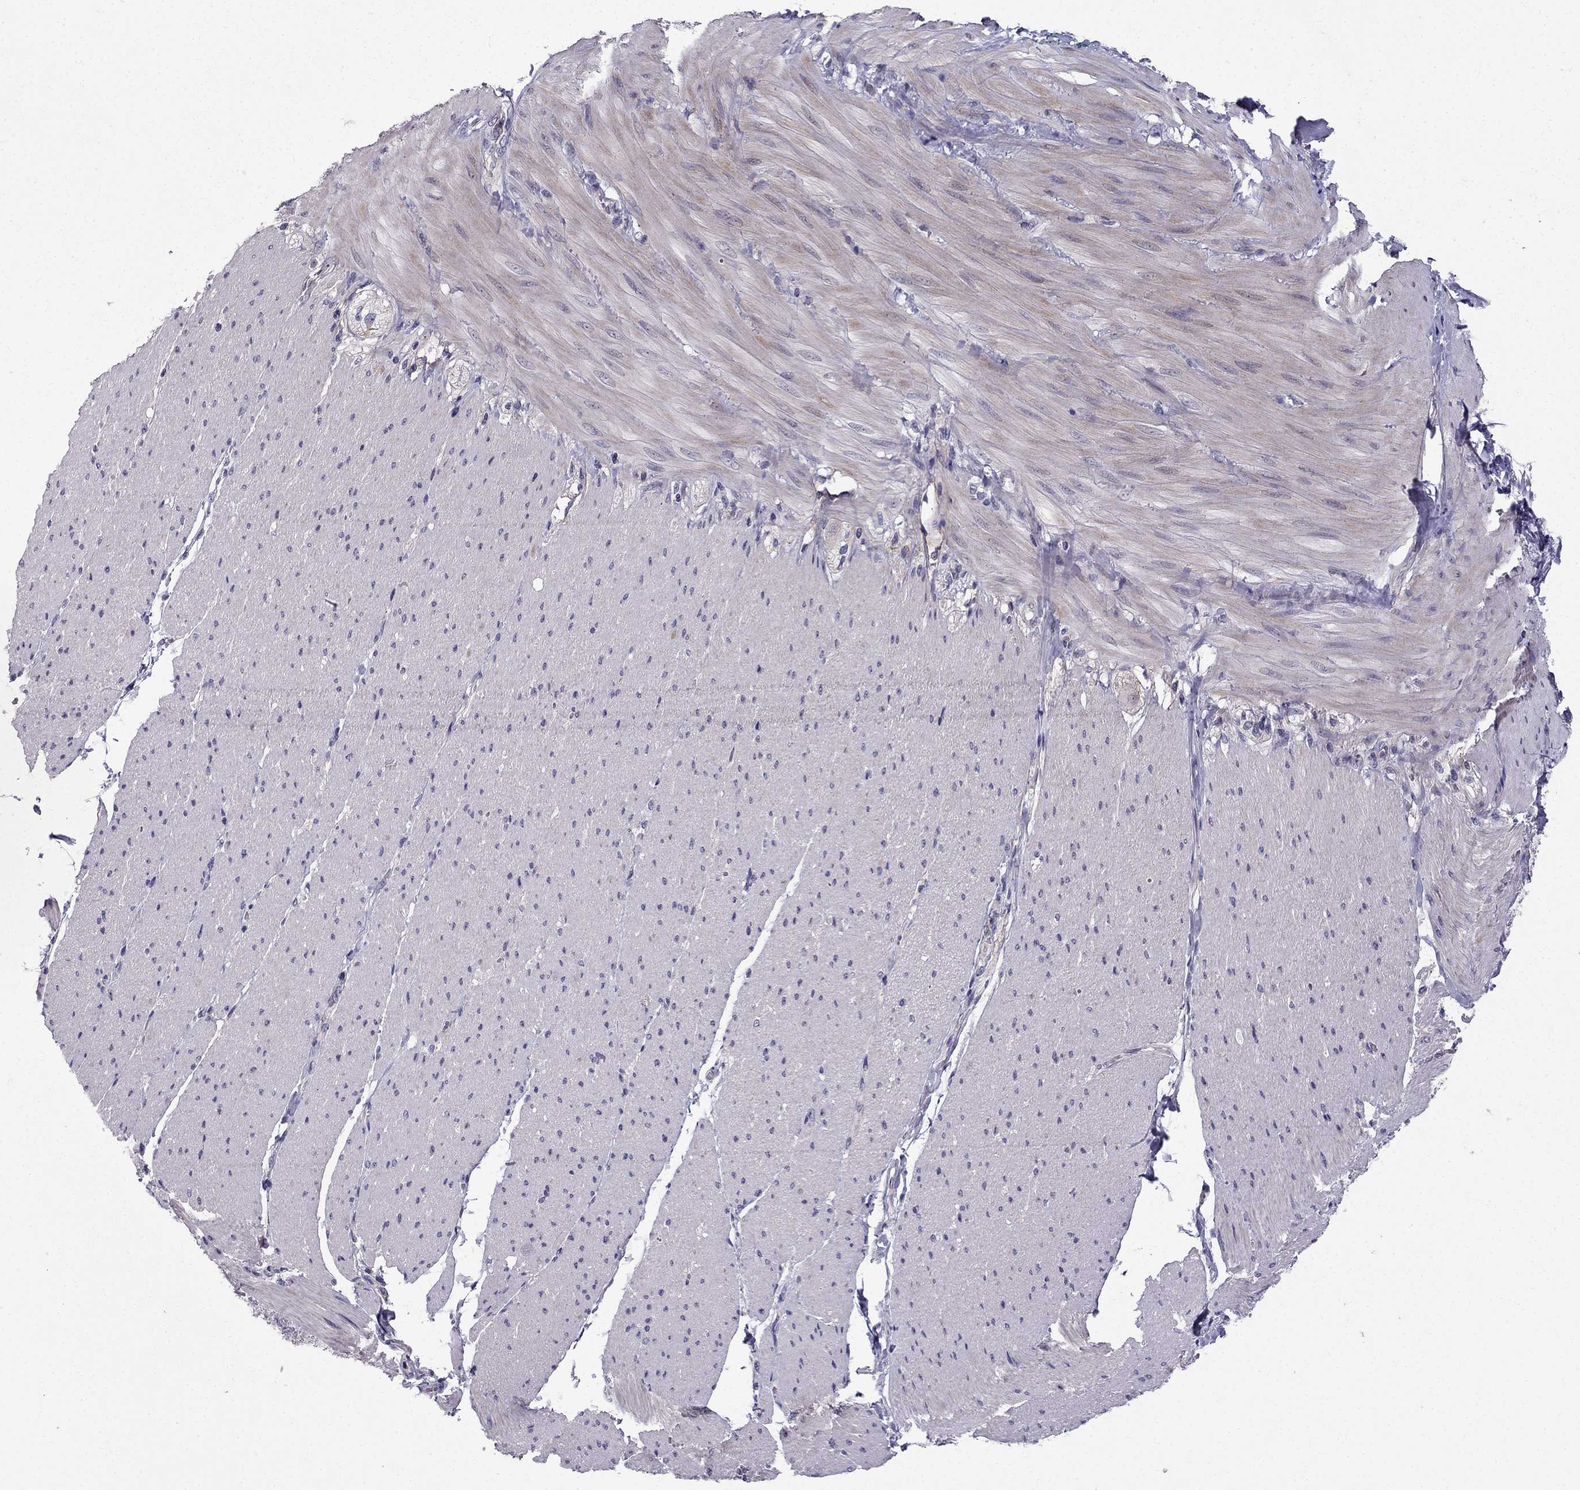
{"staining": {"intensity": "negative", "quantity": "none", "location": "none"}, "tissue": "adipose tissue", "cell_type": "Adipocytes", "image_type": "normal", "snomed": [{"axis": "morphology", "description": "Normal tissue, NOS"}, {"axis": "topography", "description": "Smooth muscle"}, {"axis": "topography", "description": "Duodenum"}, {"axis": "topography", "description": "Peripheral nerve tissue"}], "caption": "Protein analysis of benign adipose tissue displays no significant positivity in adipocytes.", "gene": "SLC6A2", "patient": {"sex": "female", "age": 61}}